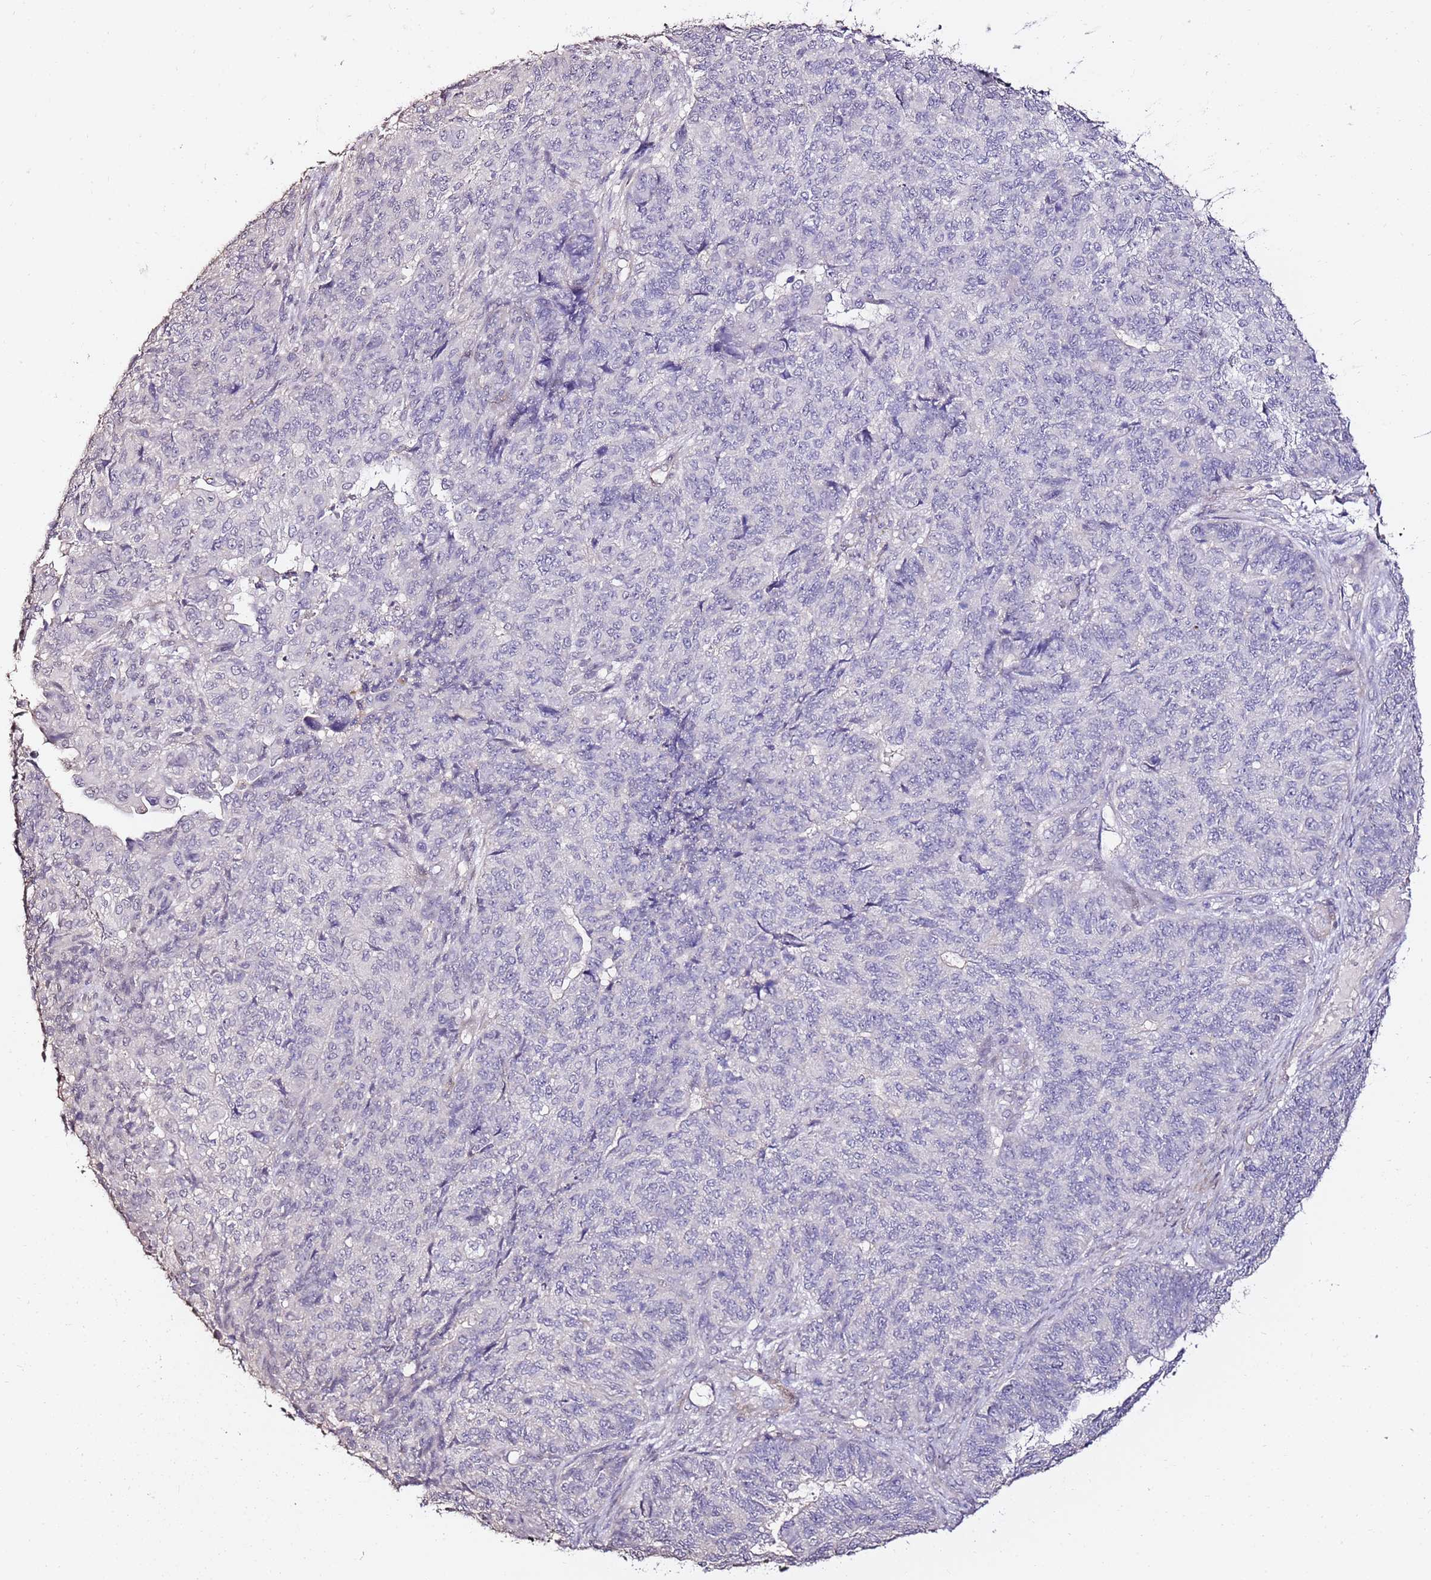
{"staining": {"intensity": "negative", "quantity": "none", "location": "none"}, "tissue": "endometrial cancer", "cell_type": "Tumor cells", "image_type": "cancer", "snomed": [{"axis": "morphology", "description": "Adenocarcinoma, NOS"}, {"axis": "topography", "description": "Endometrium"}], "caption": "Immunohistochemistry photomicrograph of neoplastic tissue: endometrial cancer (adenocarcinoma) stained with DAB (3,3'-diaminobenzidine) reveals no significant protein expression in tumor cells.", "gene": "ART5", "patient": {"sex": "female", "age": 32}}